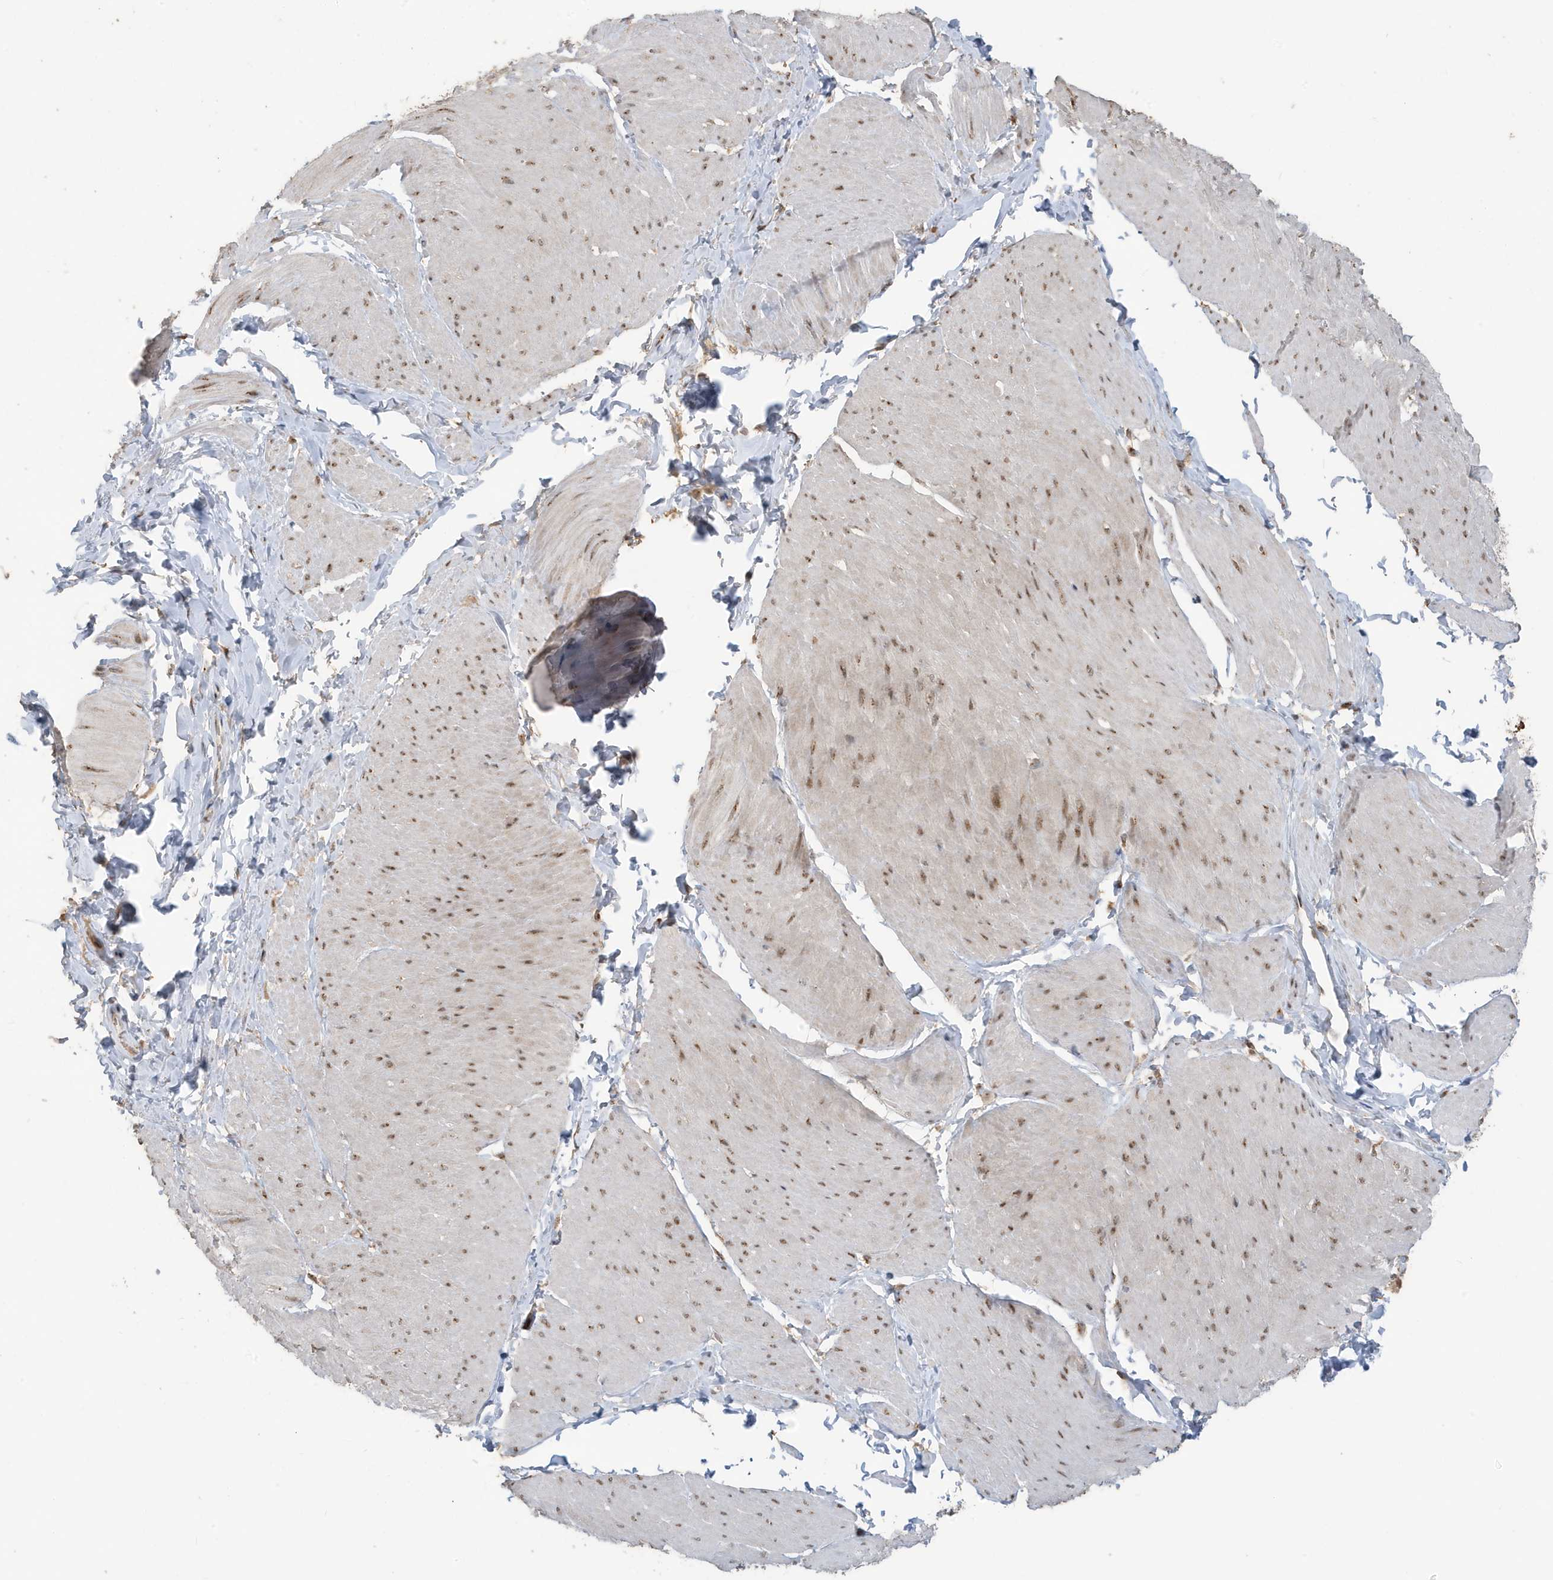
{"staining": {"intensity": "moderate", "quantity": "25%-75%", "location": "nuclear"}, "tissue": "smooth muscle", "cell_type": "Smooth muscle cells", "image_type": "normal", "snomed": [{"axis": "morphology", "description": "Urothelial carcinoma, High grade"}, {"axis": "topography", "description": "Urinary bladder"}], "caption": "Smooth muscle cells display medium levels of moderate nuclear positivity in approximately 25%-75% of cells in unremarkable smooth muscle. (DAB (3,3'-diaminobenzidine) IHC, brown staining for protein, blue staining for nuclei).", "gene": "RER1", "patient": {"sex": "male", "age": 46}}